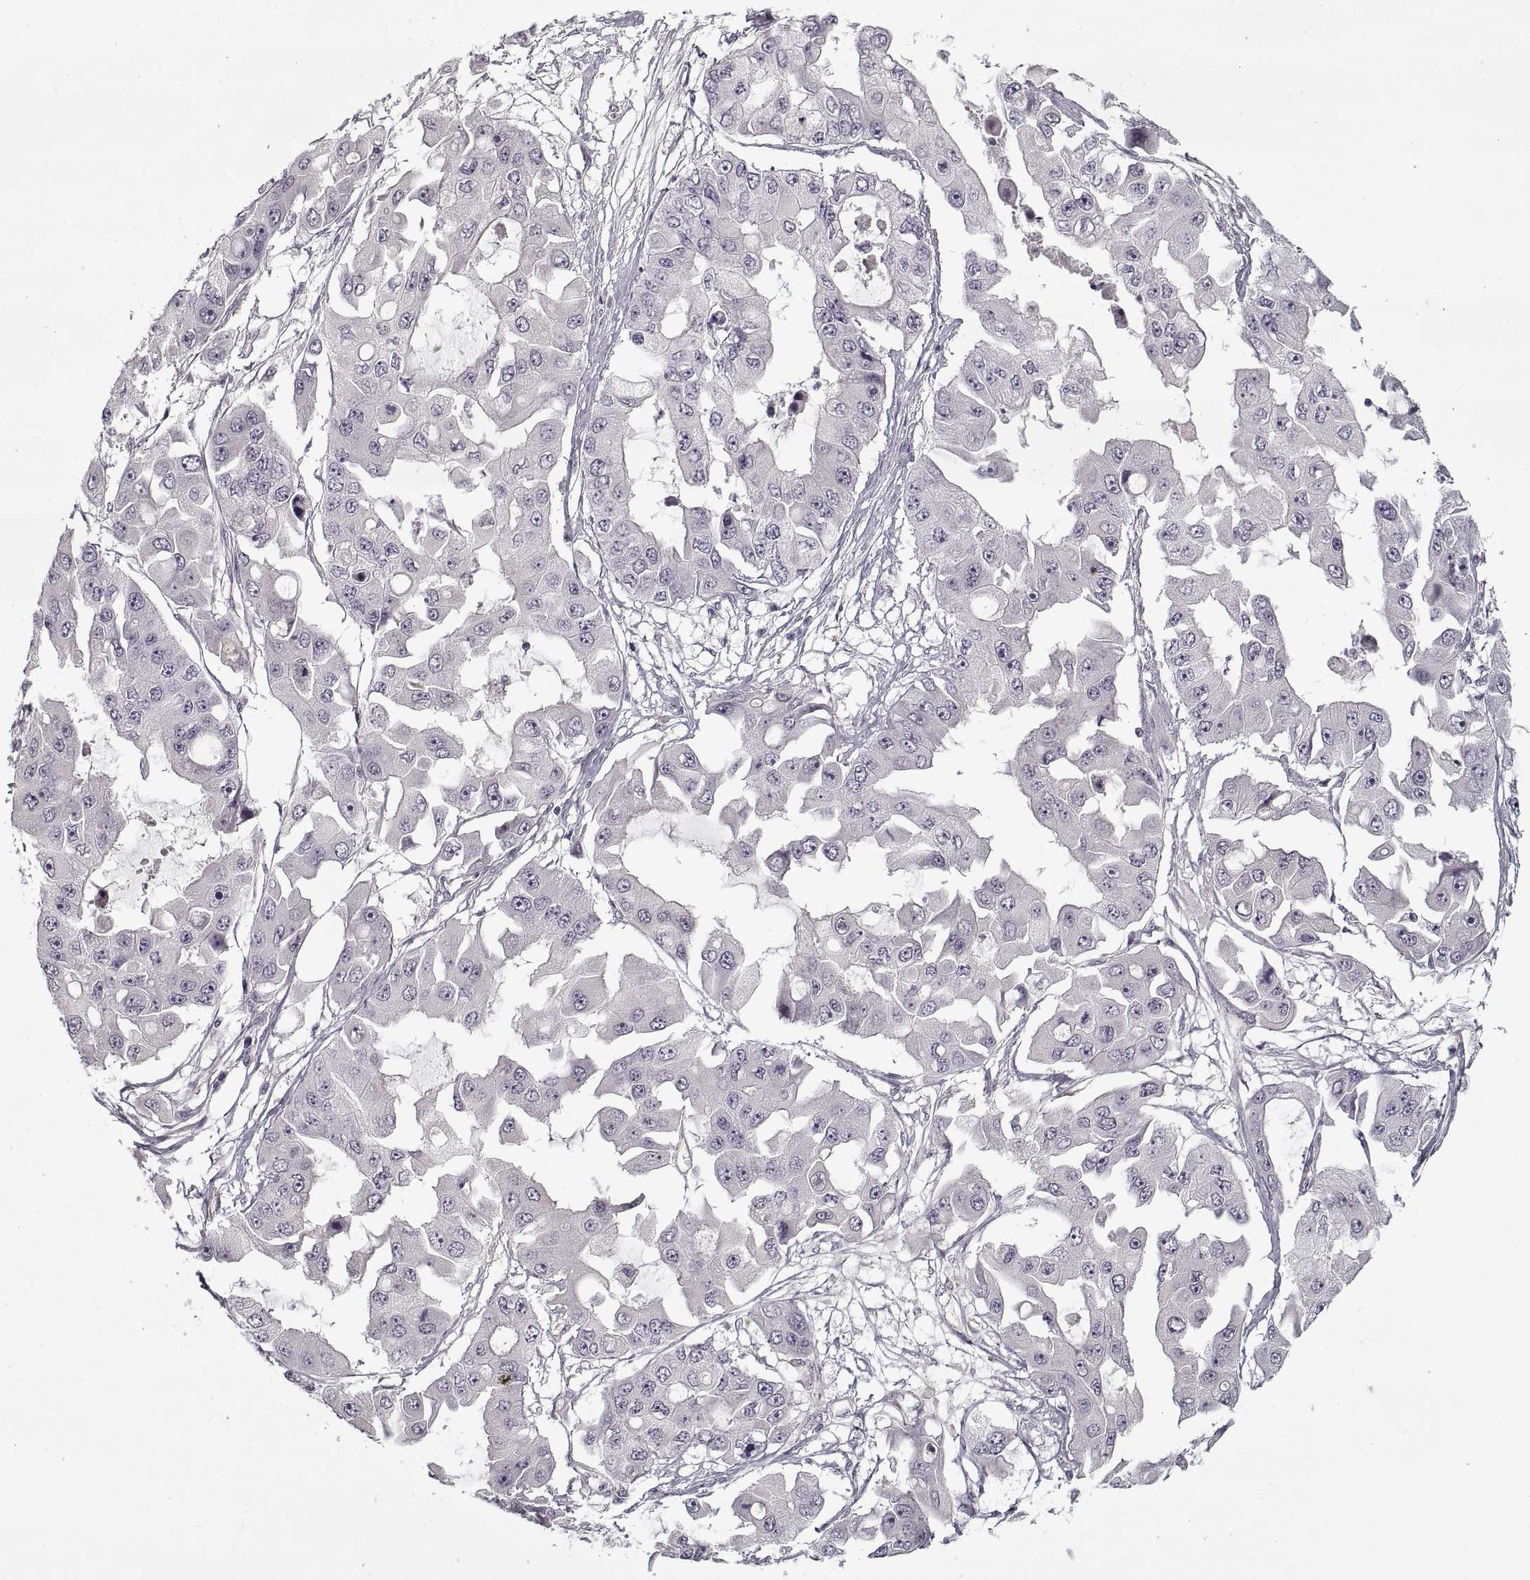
{"staining": {"intensity": "negative", "quantity": "none", "location": "none"}, "tissue": "ovarian cancer", "cell_type": "Tumor cells", "image_type": "cancer", "snomed": [{"axis": "morphology", "description": "Cystadenocarcinoma, serous, NOS"}, {"axis": "topography", "description": "Ovary"}], "caption": "Serous cystadenocarcinoma (ovarian) stained for a protein using immunohistochemistry (IHC) demonstrates no staining tumor cells.", "gene": "LAMB2", "patient": {"sex": "female", "age": 56}}